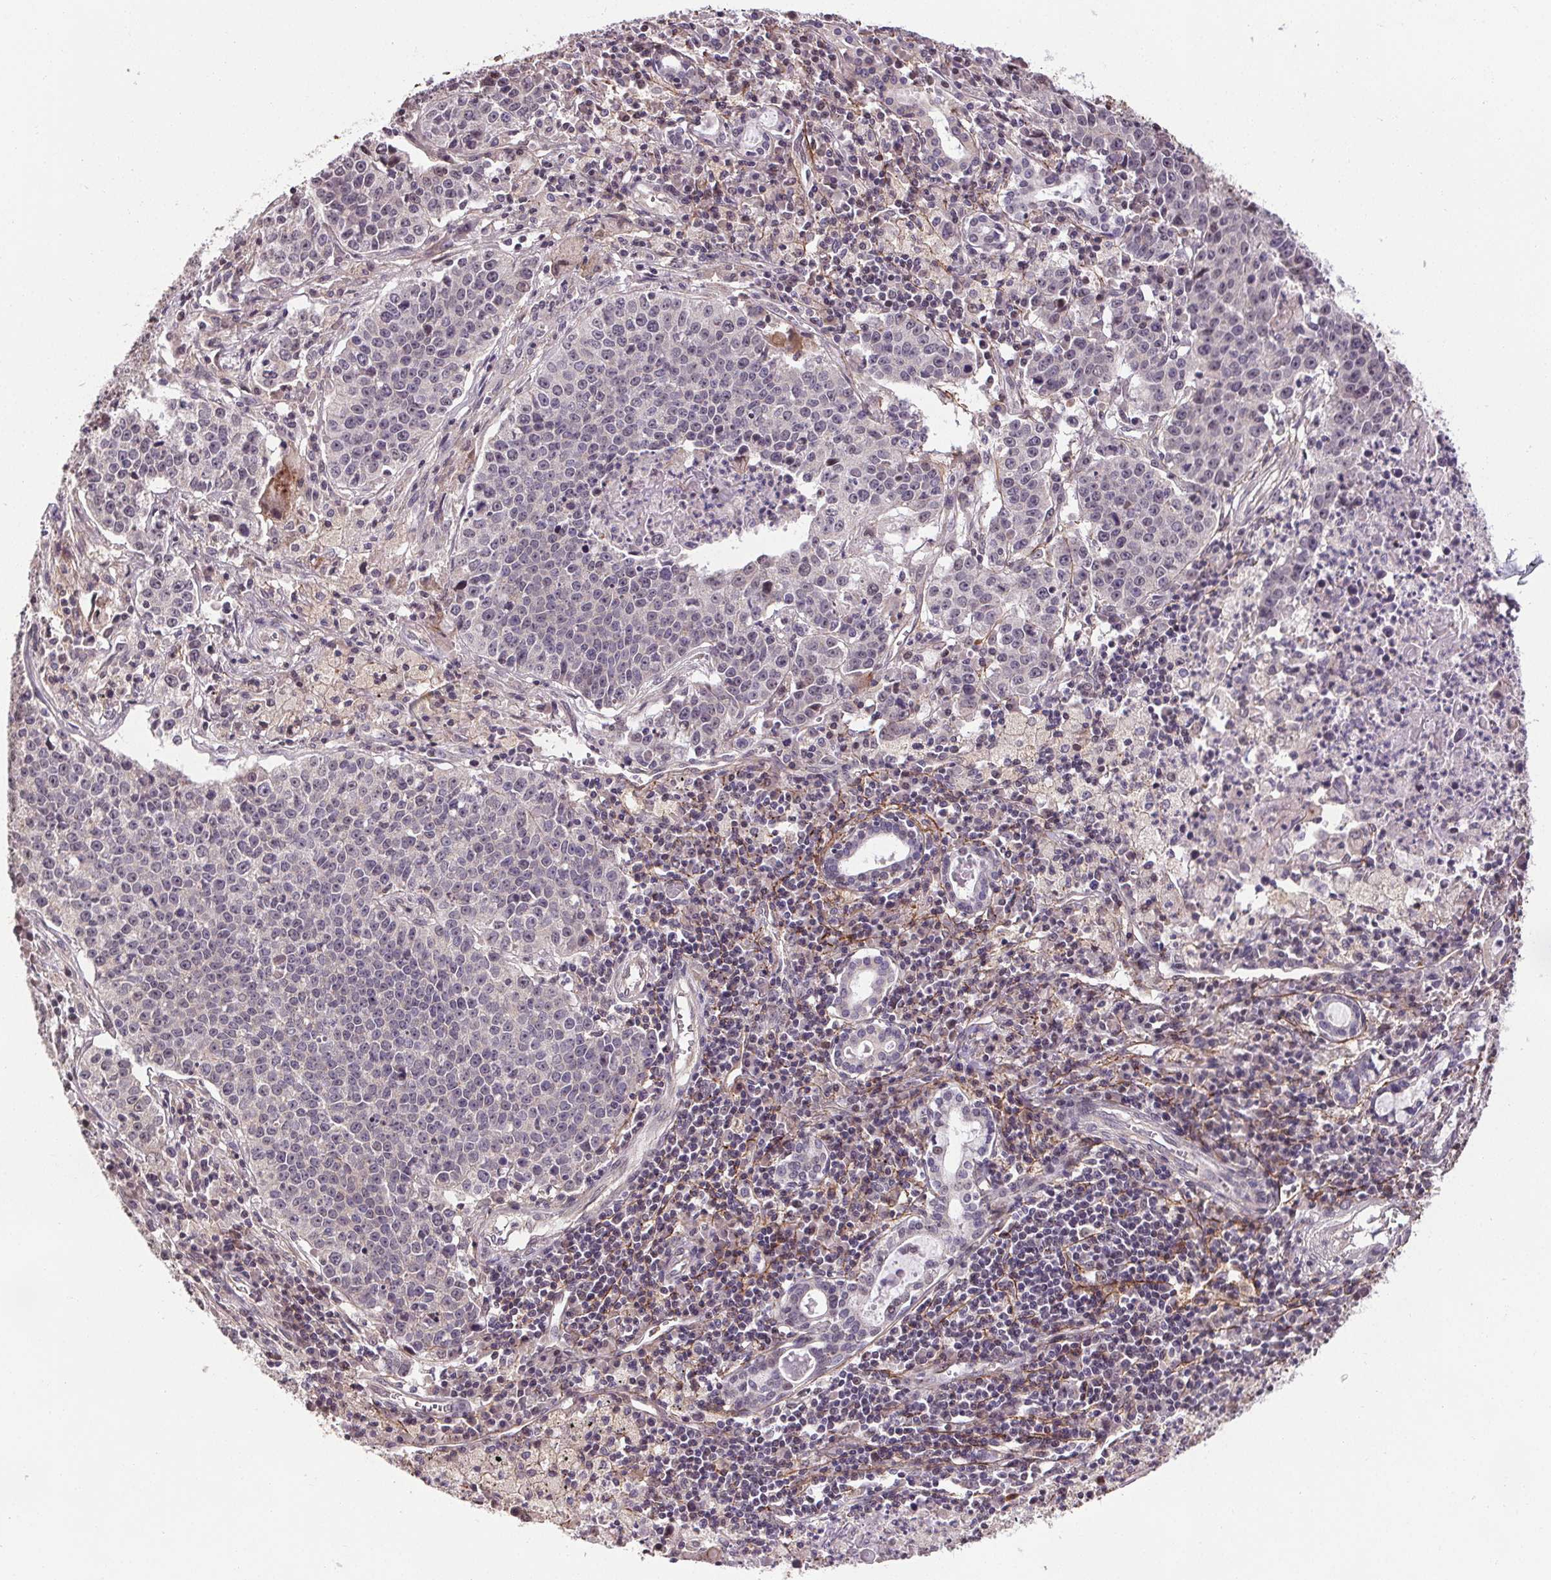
{"staining": {"intensity": "moderate", "quantity": "<25%", "location": "nuclear"}, "tissue": "lung cancer", "cell_type": "Tumor cells", "image_type": "cancer", "snomed": [{"axis": "morphology", "description": "Squamous cell carcinoma, NOS"}, {"axis": "morphology", "description": "Squamous cell carcinoma, metastatic, NOS"}, {"axis": "topography", "description": "Lung"}, {"axis": "topography", "description": "Pleura, NOS"}], "caption": "Lung metastatic squamous cell carcinoma was stained to show a protein in brown. There is low levels of moderate nuclear positivity in approximately <25% of tumor cells.", "gene": "KIAA0232", "patient": {"sex": "male", "age": 72}}